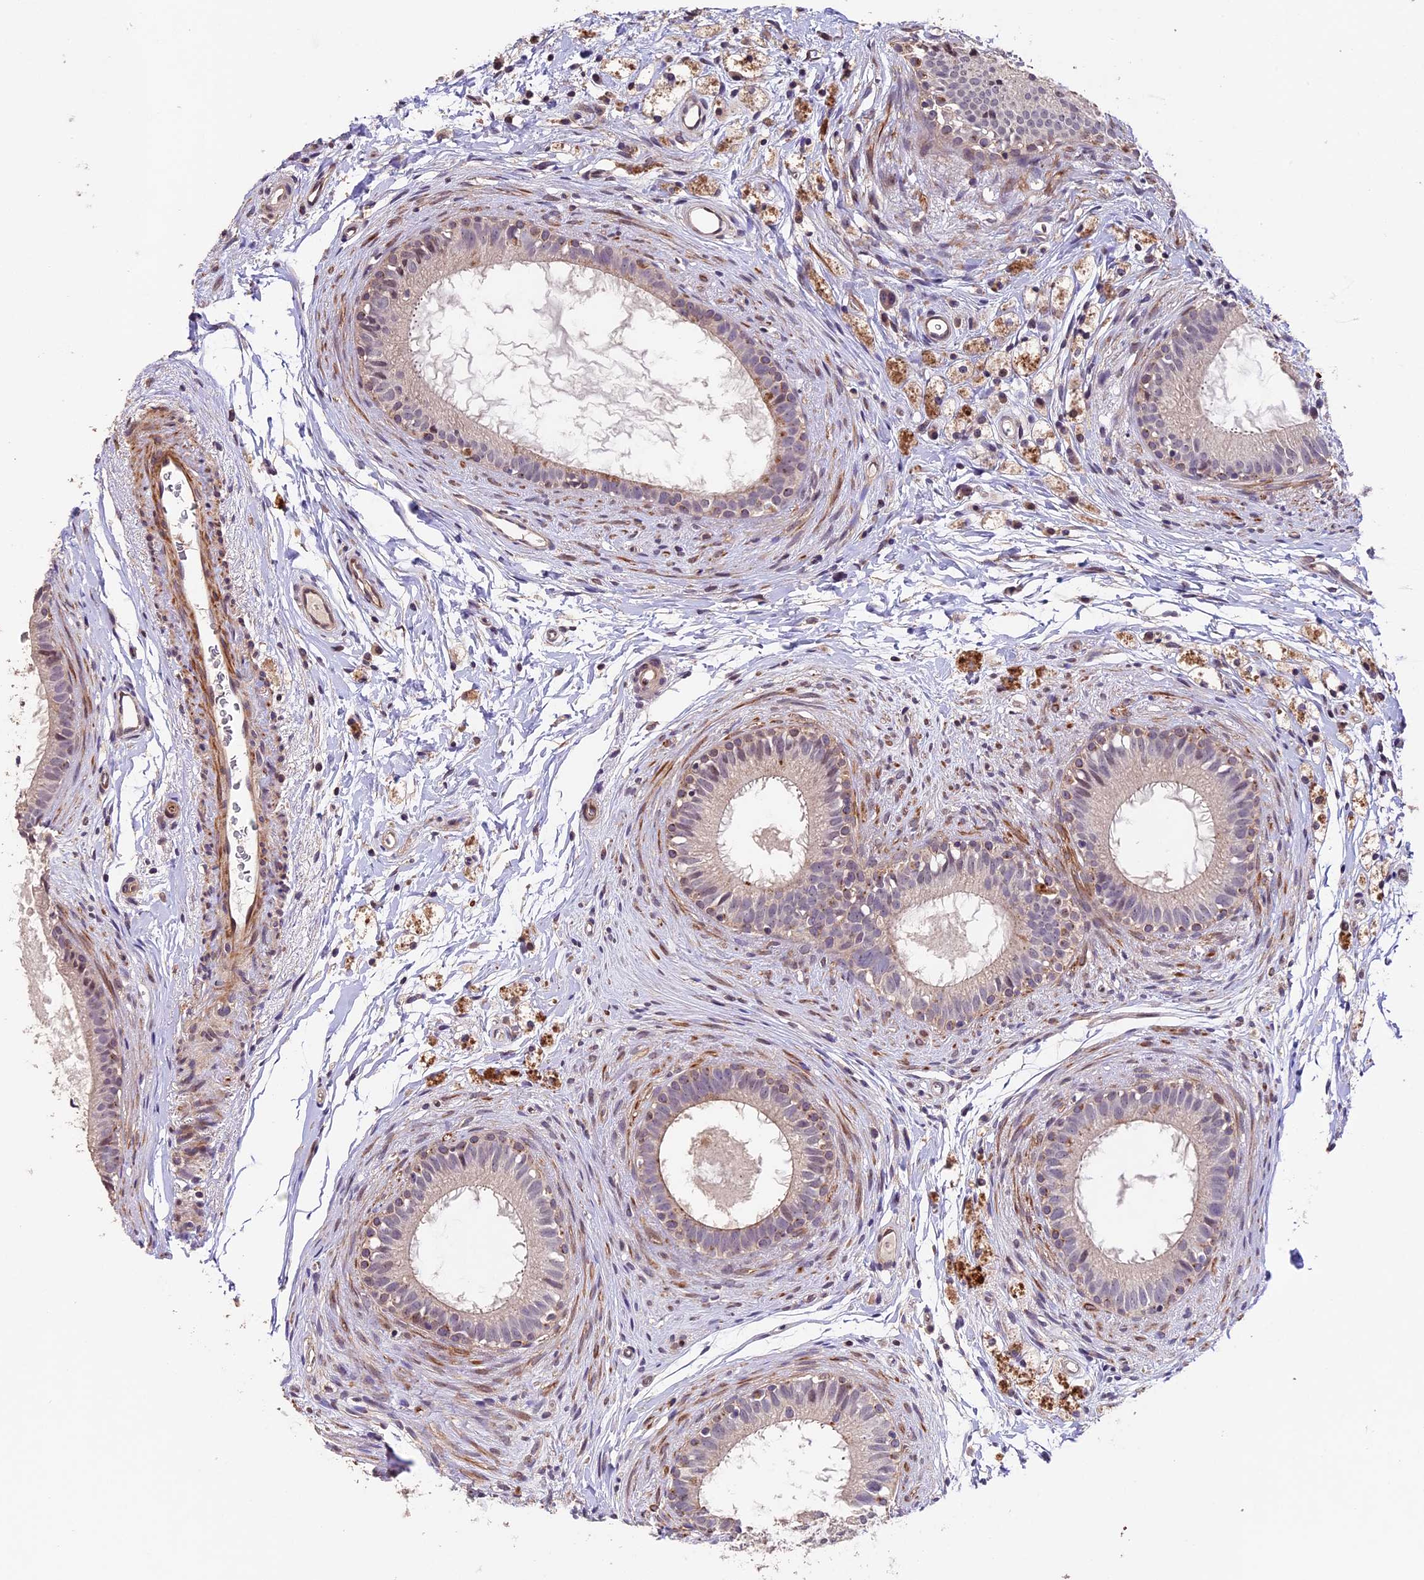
{"staining": {"intensity": "negative", "quantity": "none", "location": "none"}, "tissue": "epididymis", "cell_type": "Glandular cells", "image_type": "normal", "snomed": [{"axis": "morphology", "description": "Normal tissue, NOS"}, {"axis": "topography", "description": "Epididymis"}], "caption": "This is a photomicrograph of immunohistochemistry staining of normal epididymis, which shows no staining in glandular cells.", "gene": "GNB5", "patient": {"sex": "male", "age": 80}}